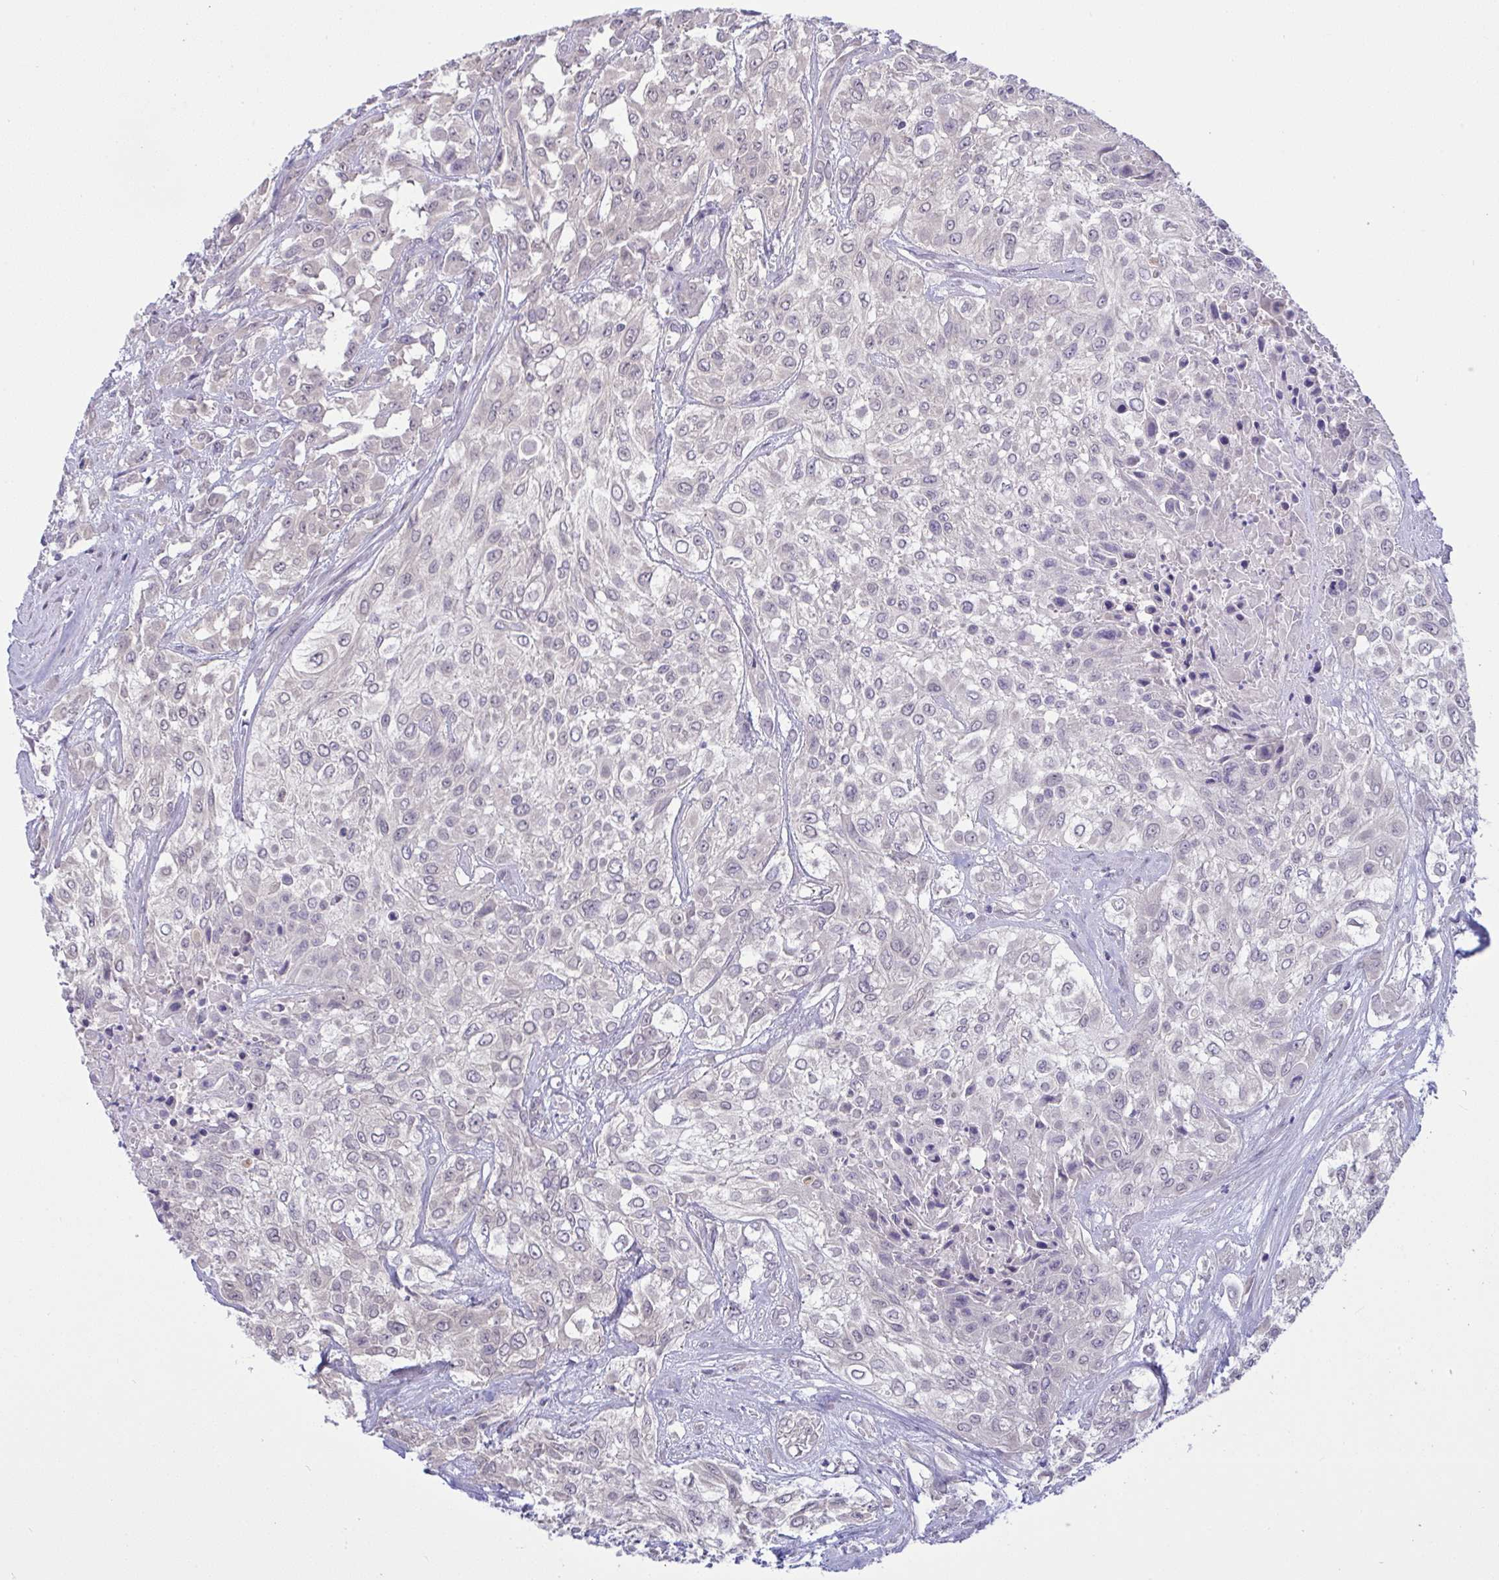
{"staining": {"intensity": "negative", "quantity": "none", "location": "none"}, "tissue": "urothelial cancer", "cell_type": "Tumor cells", "image_type": "cancer", "snomed": [{"axis": "morphology", "description": "Urothelial carcinoma, High grade"}, {"axis": "topography", "description": "Urinary bladder"}], "caption": "Image shows no protein positivity in tumor cells of urothelial carcinoma (high-grade) tissue.", "gene": "TMEM41A", "patient": {"sex": "male", "age": 57}}